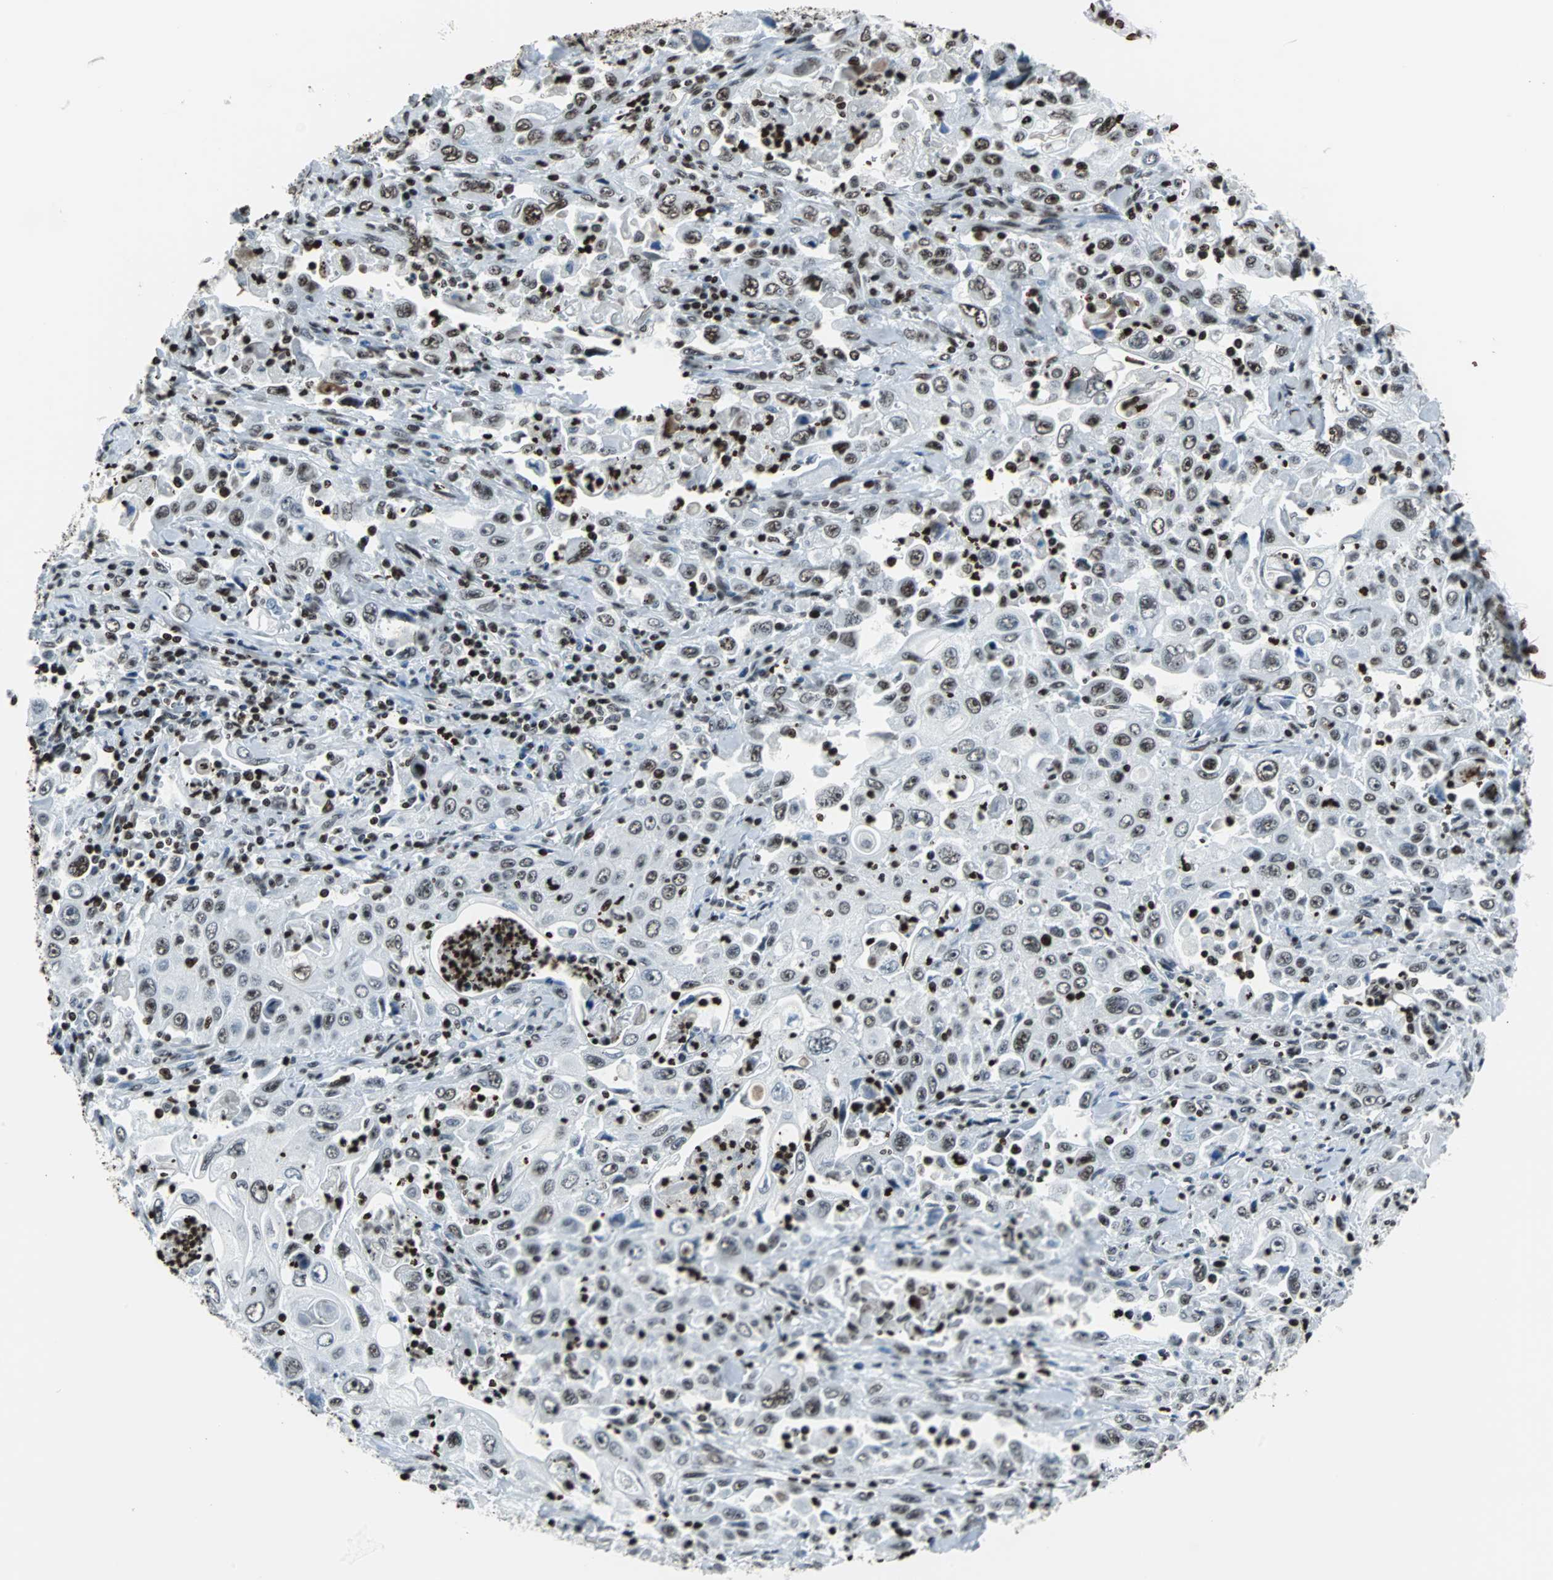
{"staining": {"intensity": "moderate", "quantity": ">75%", "location": "nuclear"}, "tissue": "pancreatic cancer", "cell_type": "Tumor cells", "image_type": "cancer", "snomed": [{"axis": "morphology", "description": "Adenocarcinoma, NOS"}, {"axis": "topography", "description": "Pancreas"}], "caption": "Brown immunohistochemical staining in human pancreatic adenocarcinoma demonstrates moderate nuclear positivity in approximately >75% of tumor cells.", "gene": "H2BC18", "patient": {"sex": "male", "age": 70}}